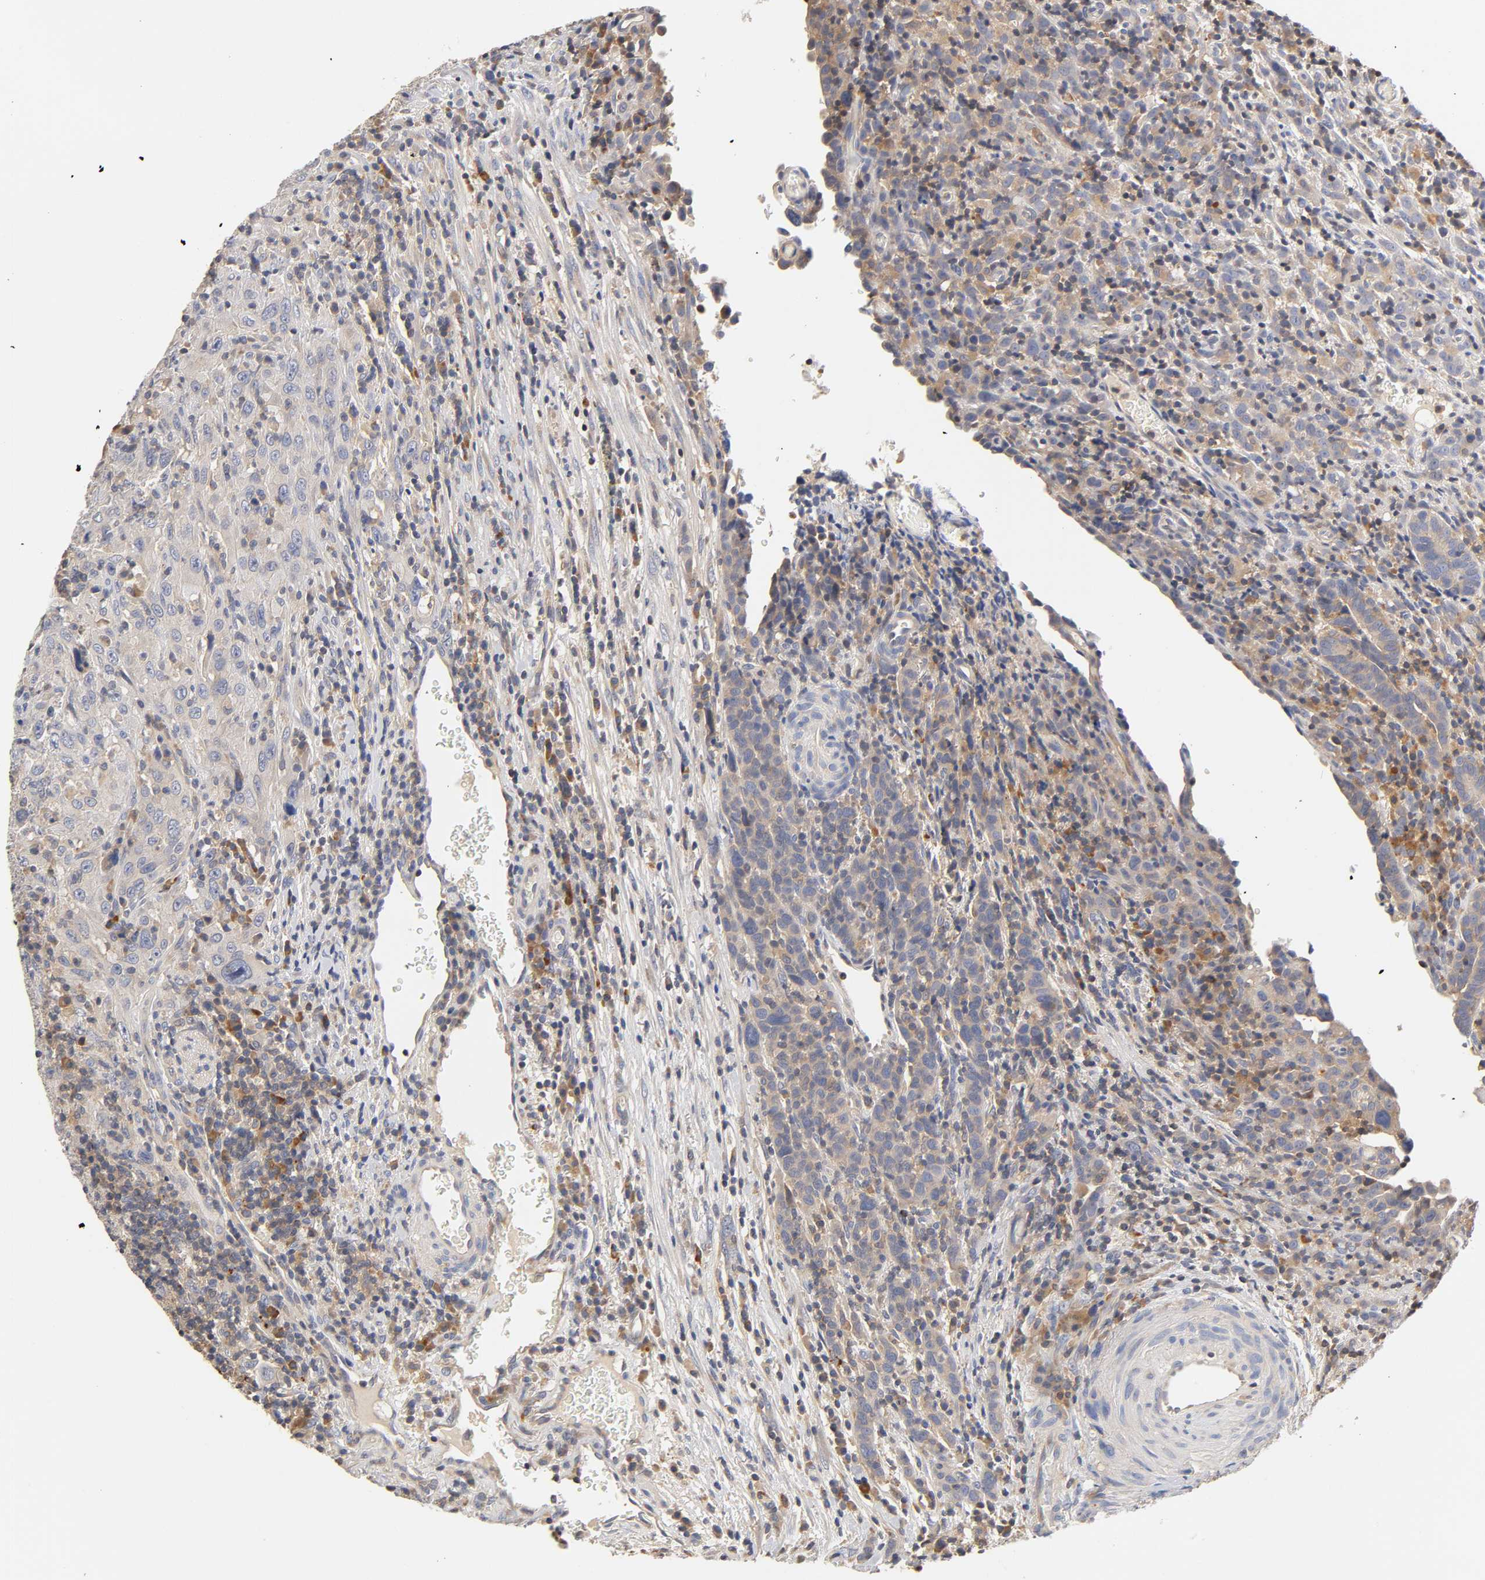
{"staining": {"intensity": "weak", "quantity": "25%-75%", "location": "cytoplasmic/membranous"}, "tissue": "urothelial cancer", "cell_type": "Tumor cells", "image_type": "cancer", "snomed": [{"axis": "morphology", "description": "Urothelial carcinoma, High grade"}, {"axis": "topography", "description": "Urinary bladder"}], "caption": "Urothelial carcinoma (high-grade) was stained to show a protein in brown. There is low levels of weak cytoplasmic/membranous staining in approximately 25%-75% of tumor cells. (DAB = brown stain, brightfield microscopy at high magnification).", "gene": "RHOA", "patient": {"sex": "male", "age": 61}}